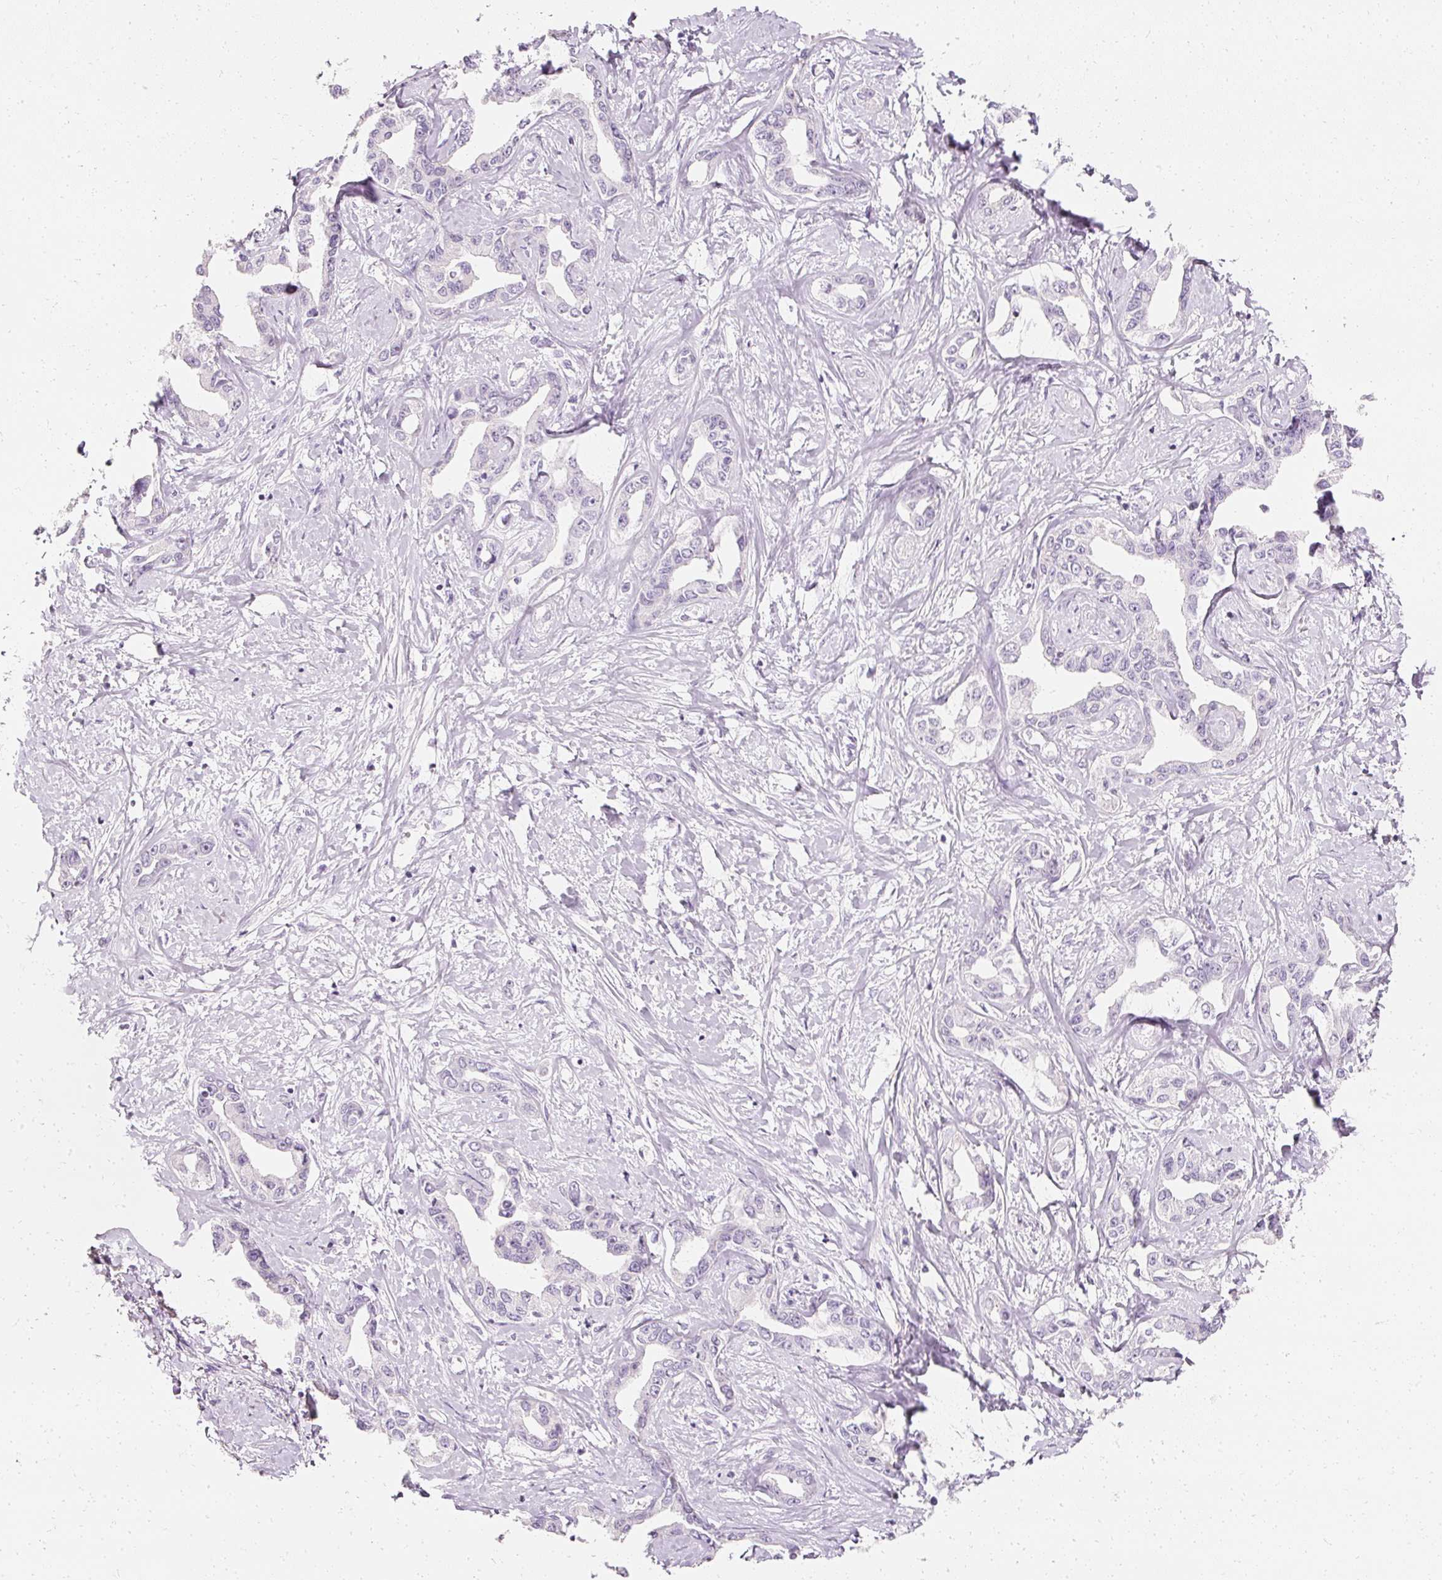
{"staining": {"intensity": "negative", "quantity": "none", "location": "none"}, "tissue": "liver cancer", "cell_type": "Tumor cells", "image_type": "cancer", "snomed": [{"axis": "morphology", "description": "Cholangiocarcinoma"}, {"axis": "topography", "description": "Liver"}], "caption": "Immunohistochemistry (IHC) micrograph of neoplastic tissue: liver cancer stained with DAB (3,3'-diaminobenzidine) displays no significant protein staining in tumor cells.", "gene": "ELAVL3", "patient": {"sex": "male", "age": 59}}